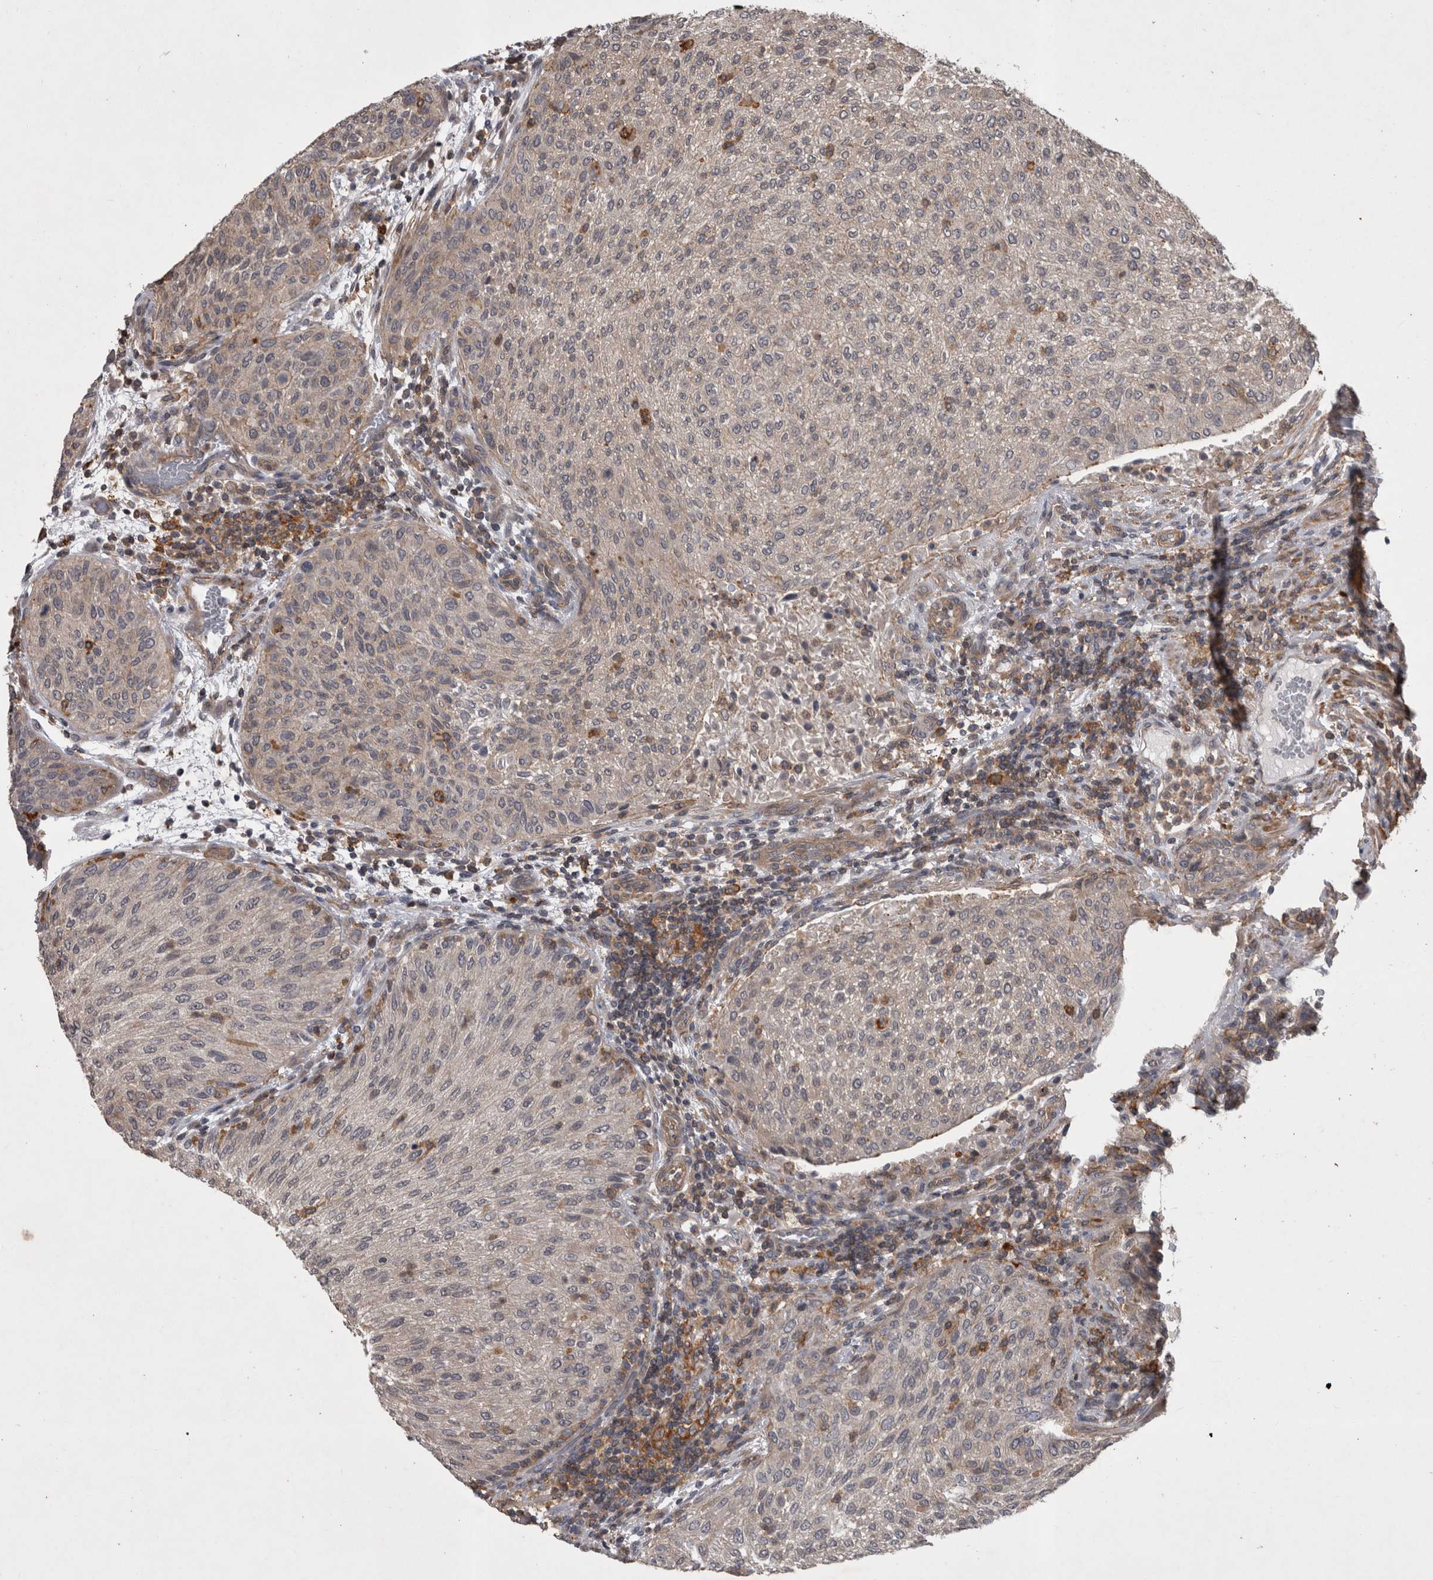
{"staining": {"intensity": "weak", "quantity": "<25%", "location": "cytoplasmic/membranous"}, "tissue": "urothelial cancer", "cell_type": "Tumor cells", "image_type": "cancer", "snomed": [{"axis": "morphology", "description": "Urothelial carcinoma, Low grade"}, {"axis": "morphology", "description": "Urothelial carcinoma, High grade"}, {"axis": "topography", "description": "Urinary bladder"}], "caption": "Tumor cells are negative for brown protein staining in urothelial cancer. Nuclei are stained in blue.", "gene": "SPATA48", "patient": {"sex": "male", "age": 35}}